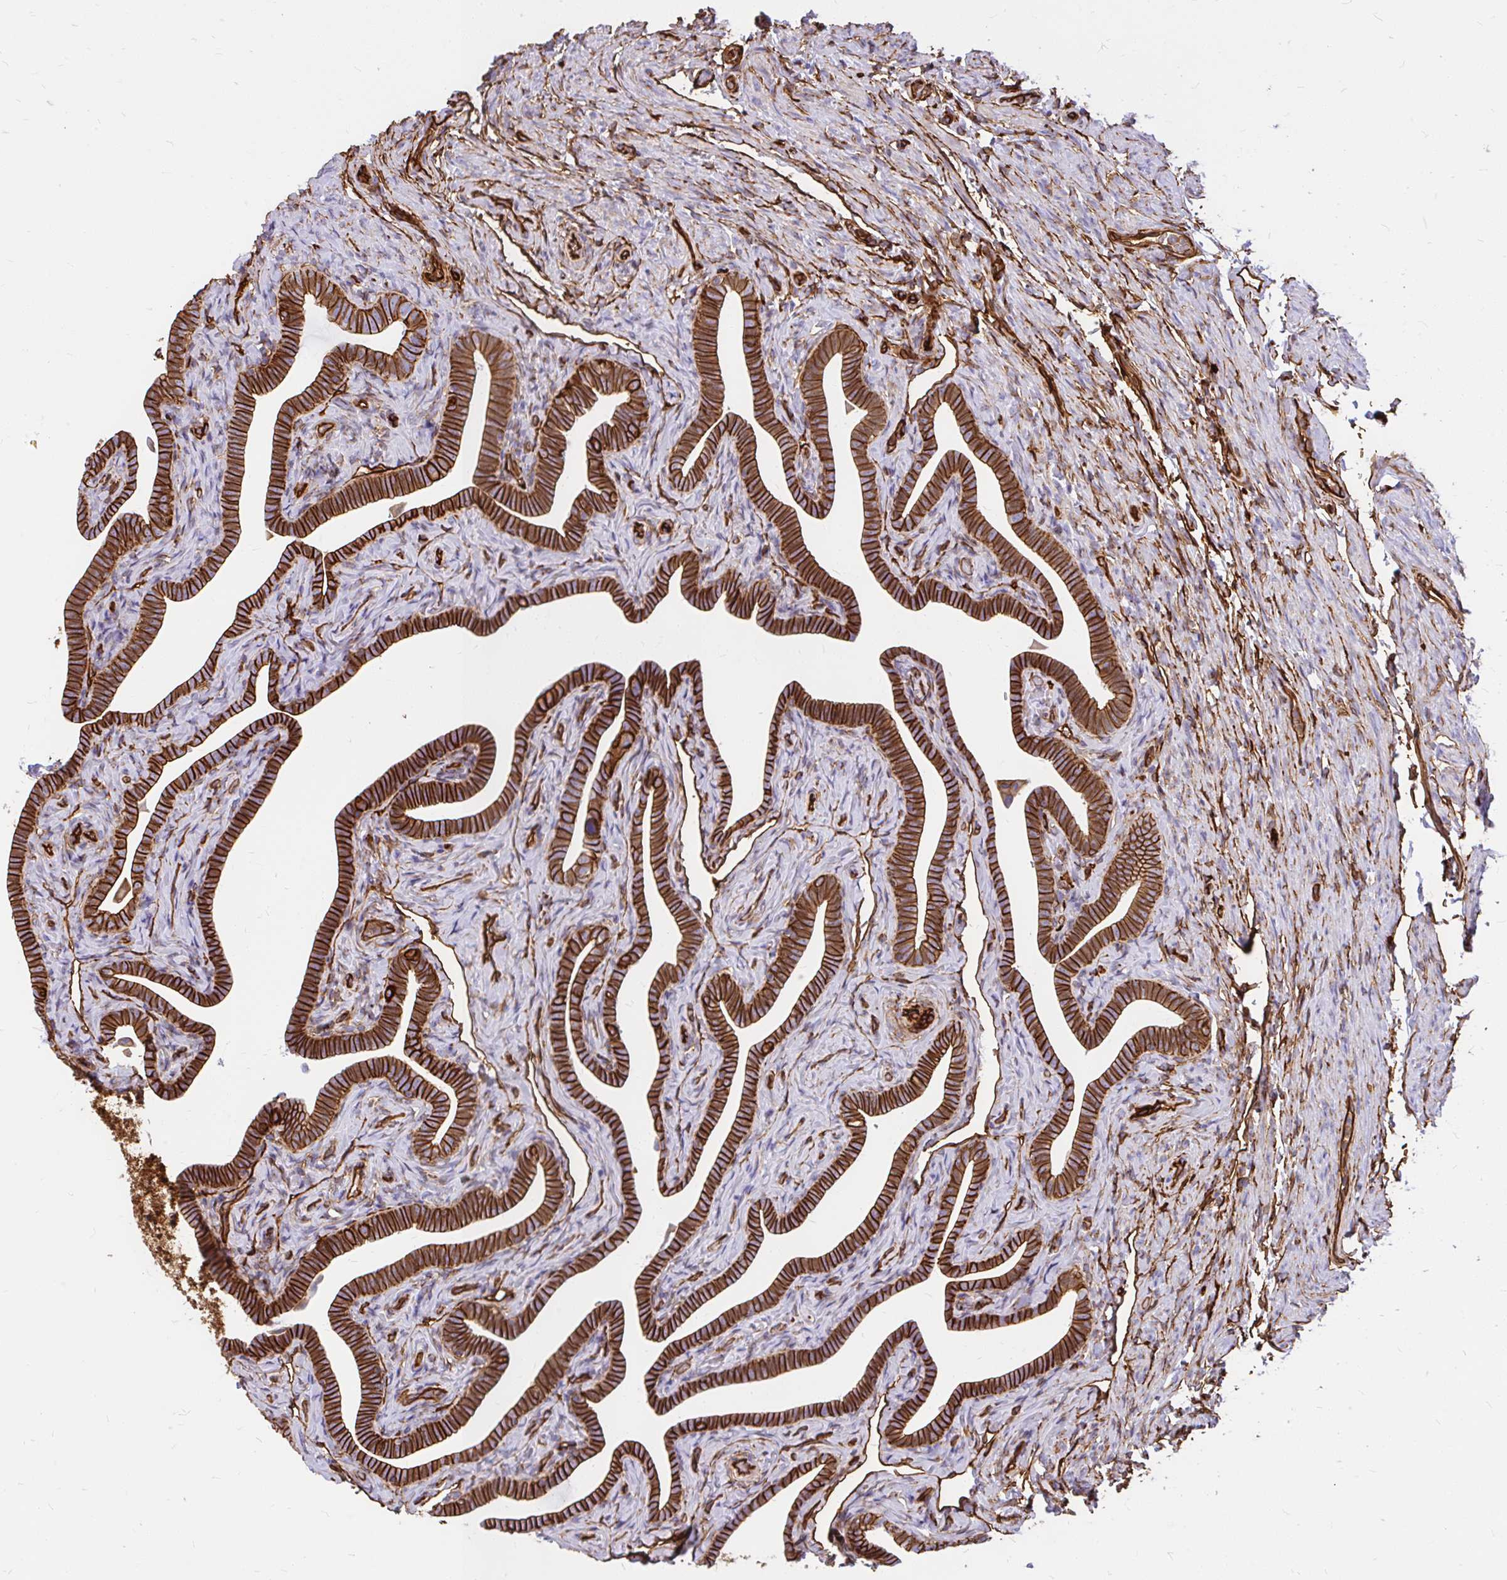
{"staining": {"intensity": "strong", "quantity": ">75%", "location": "cytoplasmic/membranous"}, "tissue": "fallopian tube", "cell_type": "Glandular cells", "image_type": "normal", "snomed": [{"axis": "morphology", "description": "Normal tissue, NOS"}, {"axis": "topography", "description": "Fallopian tube"}], "caption": "Immunohistochemical staining of unremarkable human fallopian tube shows strong cytoplasmic/membranous protein staining in about >75% of glandular cells. The staining is performed using DAB brown chromogen to label protein expression. The nuclei are counter-stained blue using hematoxylin.", "gene": "MAP1LC3B2", "patient": {"sex": "female", "age": 69}}